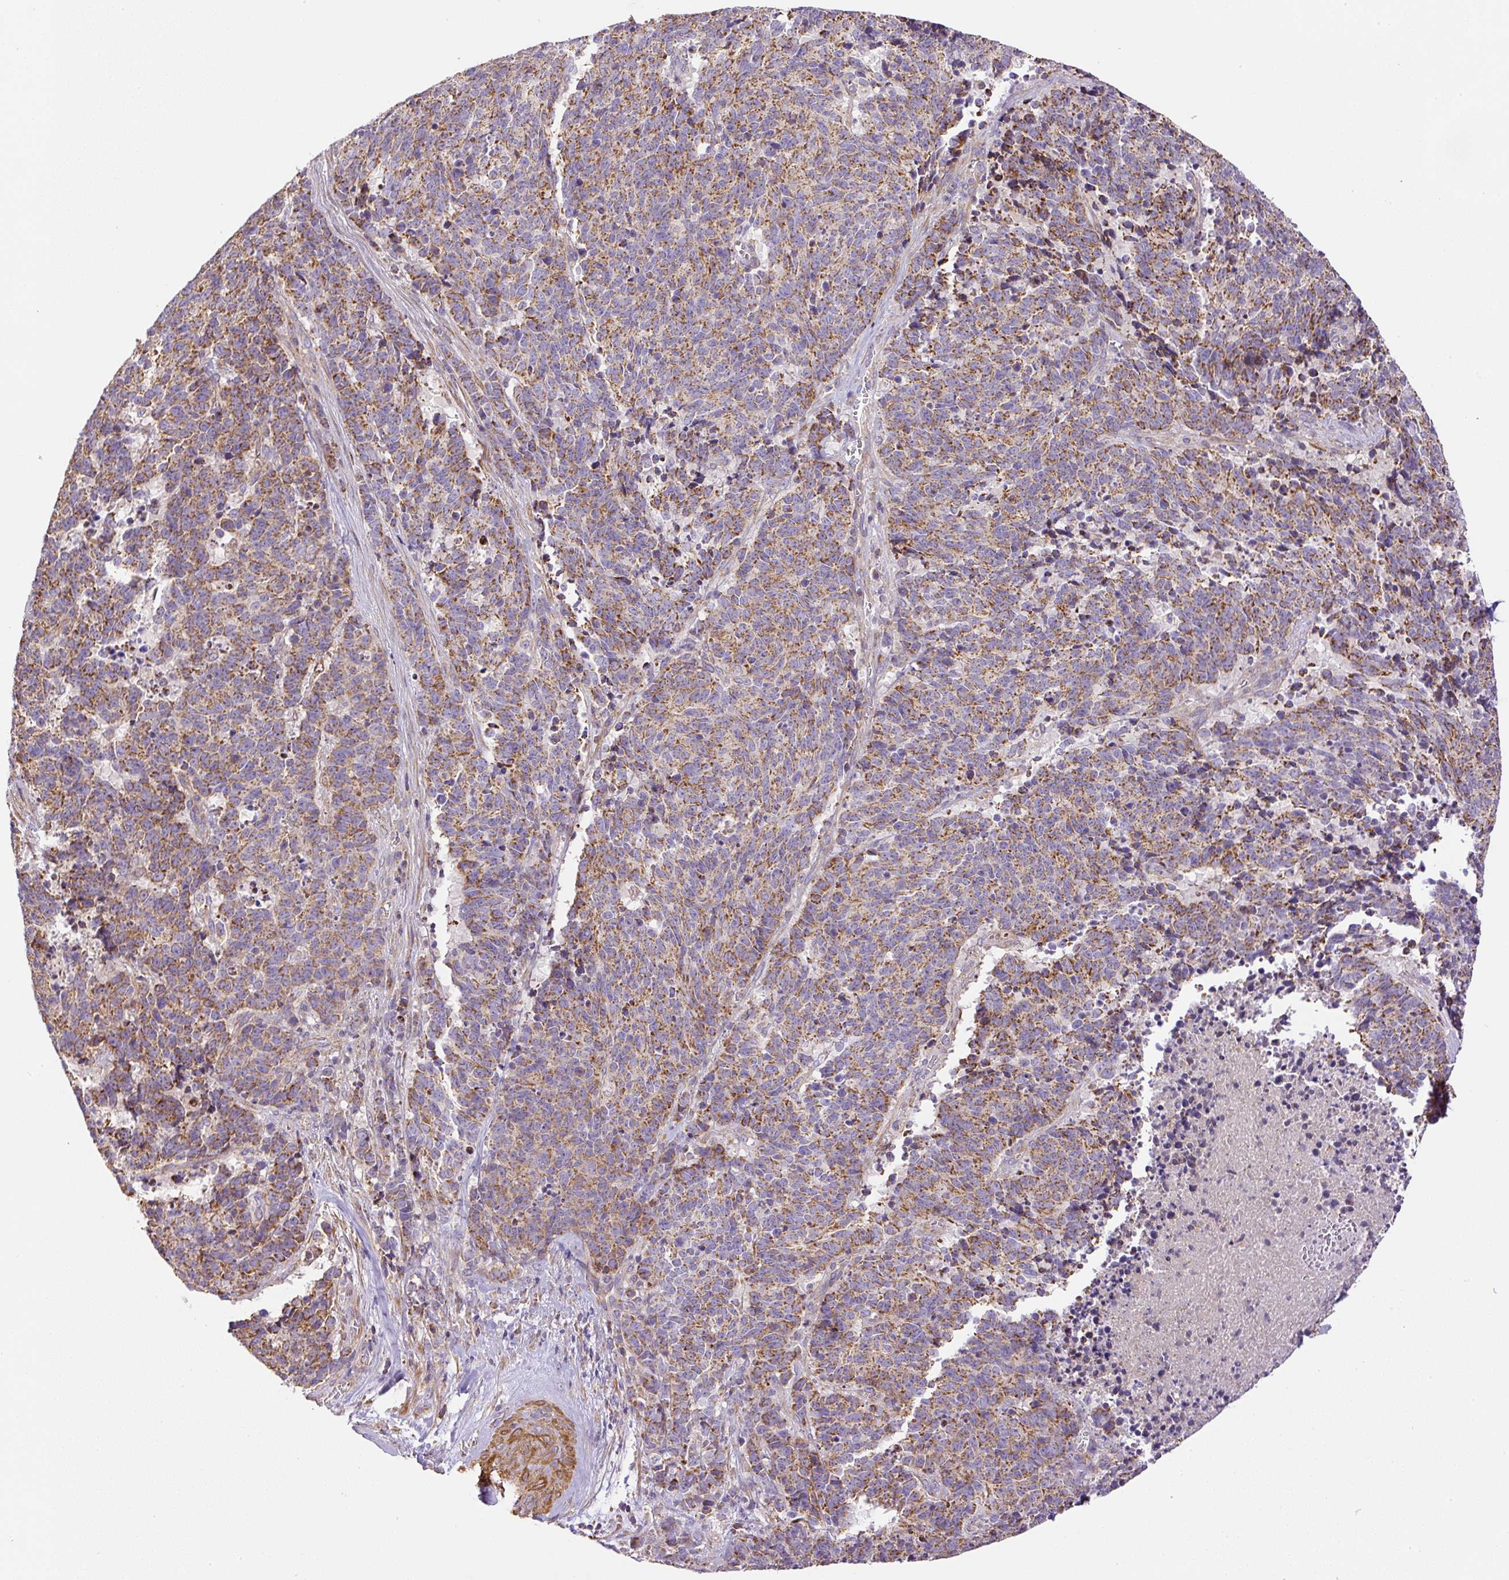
{"staining": {"intensity": "moderate", "quantity": ">75%", "location": "cytoplasmic/membranous"}, "tissue": "cervical cancer", "cell_type": "Tumor cells", "image_type": "cancer", "snomed": [{"axis": "morphology", "description": "Squamous cell carcinoma, NOS"}, {"axis": "topography", "description": "Cervix"}], "caption": "Cervical cancer stained with a brown dye demonstrates moderate cytoplasmic/membranous positive staining in approximately >75% of tumor cells.", "gene": "NDUFAF2", "patient": {"sex": "female", "age": 29}}